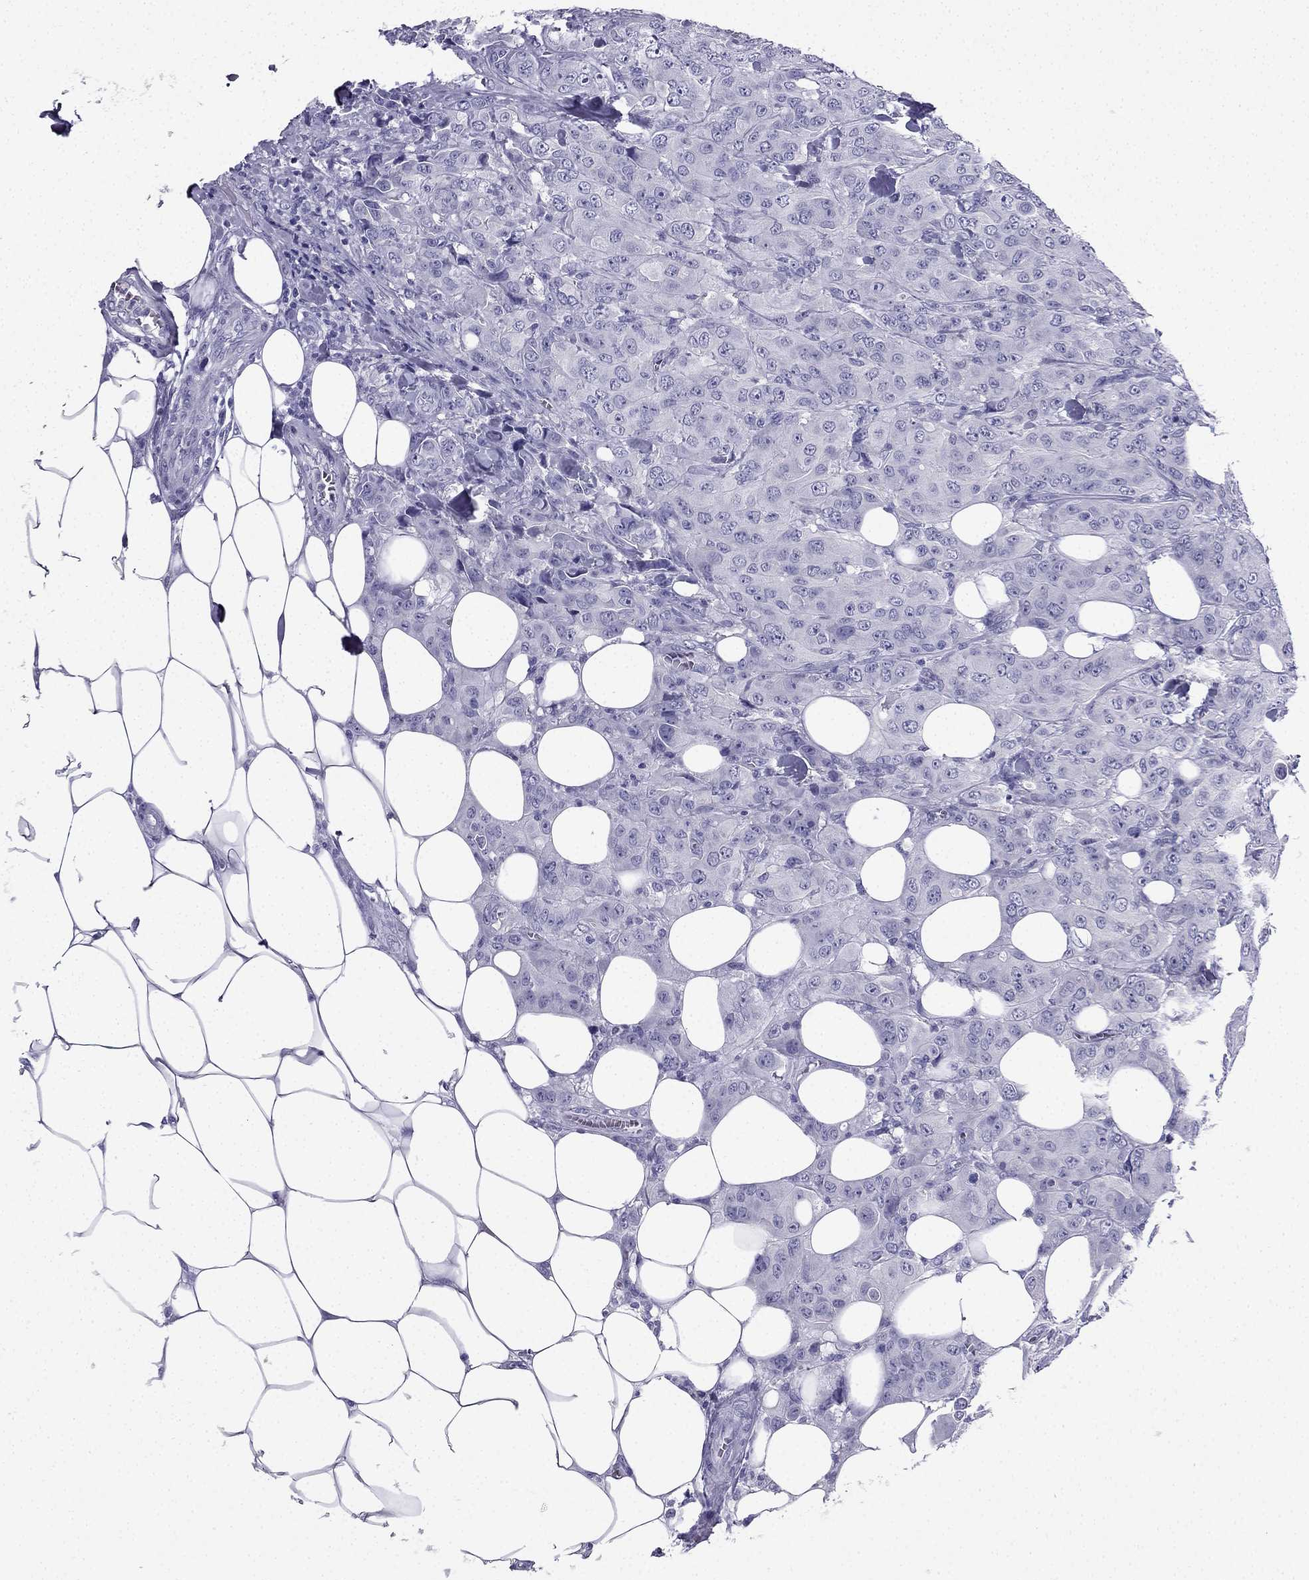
{"staining": {"intensity": "negative", "quantity": "none", "location": "none"}, "tissue": "breast cancer", "cell_type": "Tumor cells", "image_type": "cancer", "snomed": [{"axis": "morphology", "description": "Duct carcinoma"}, {"axis": "topography", "description": "Breast"}], "caption": "Immunohistochemistry image of neoplastic tissue: human breast invasive ductal carcinoma stained with DAB (3,3'-diaminobenzidine) shows no significant protein positivity in tumor cells.", "gene": "NPTX1", "patient": {"sex": "female", "age": 43}}